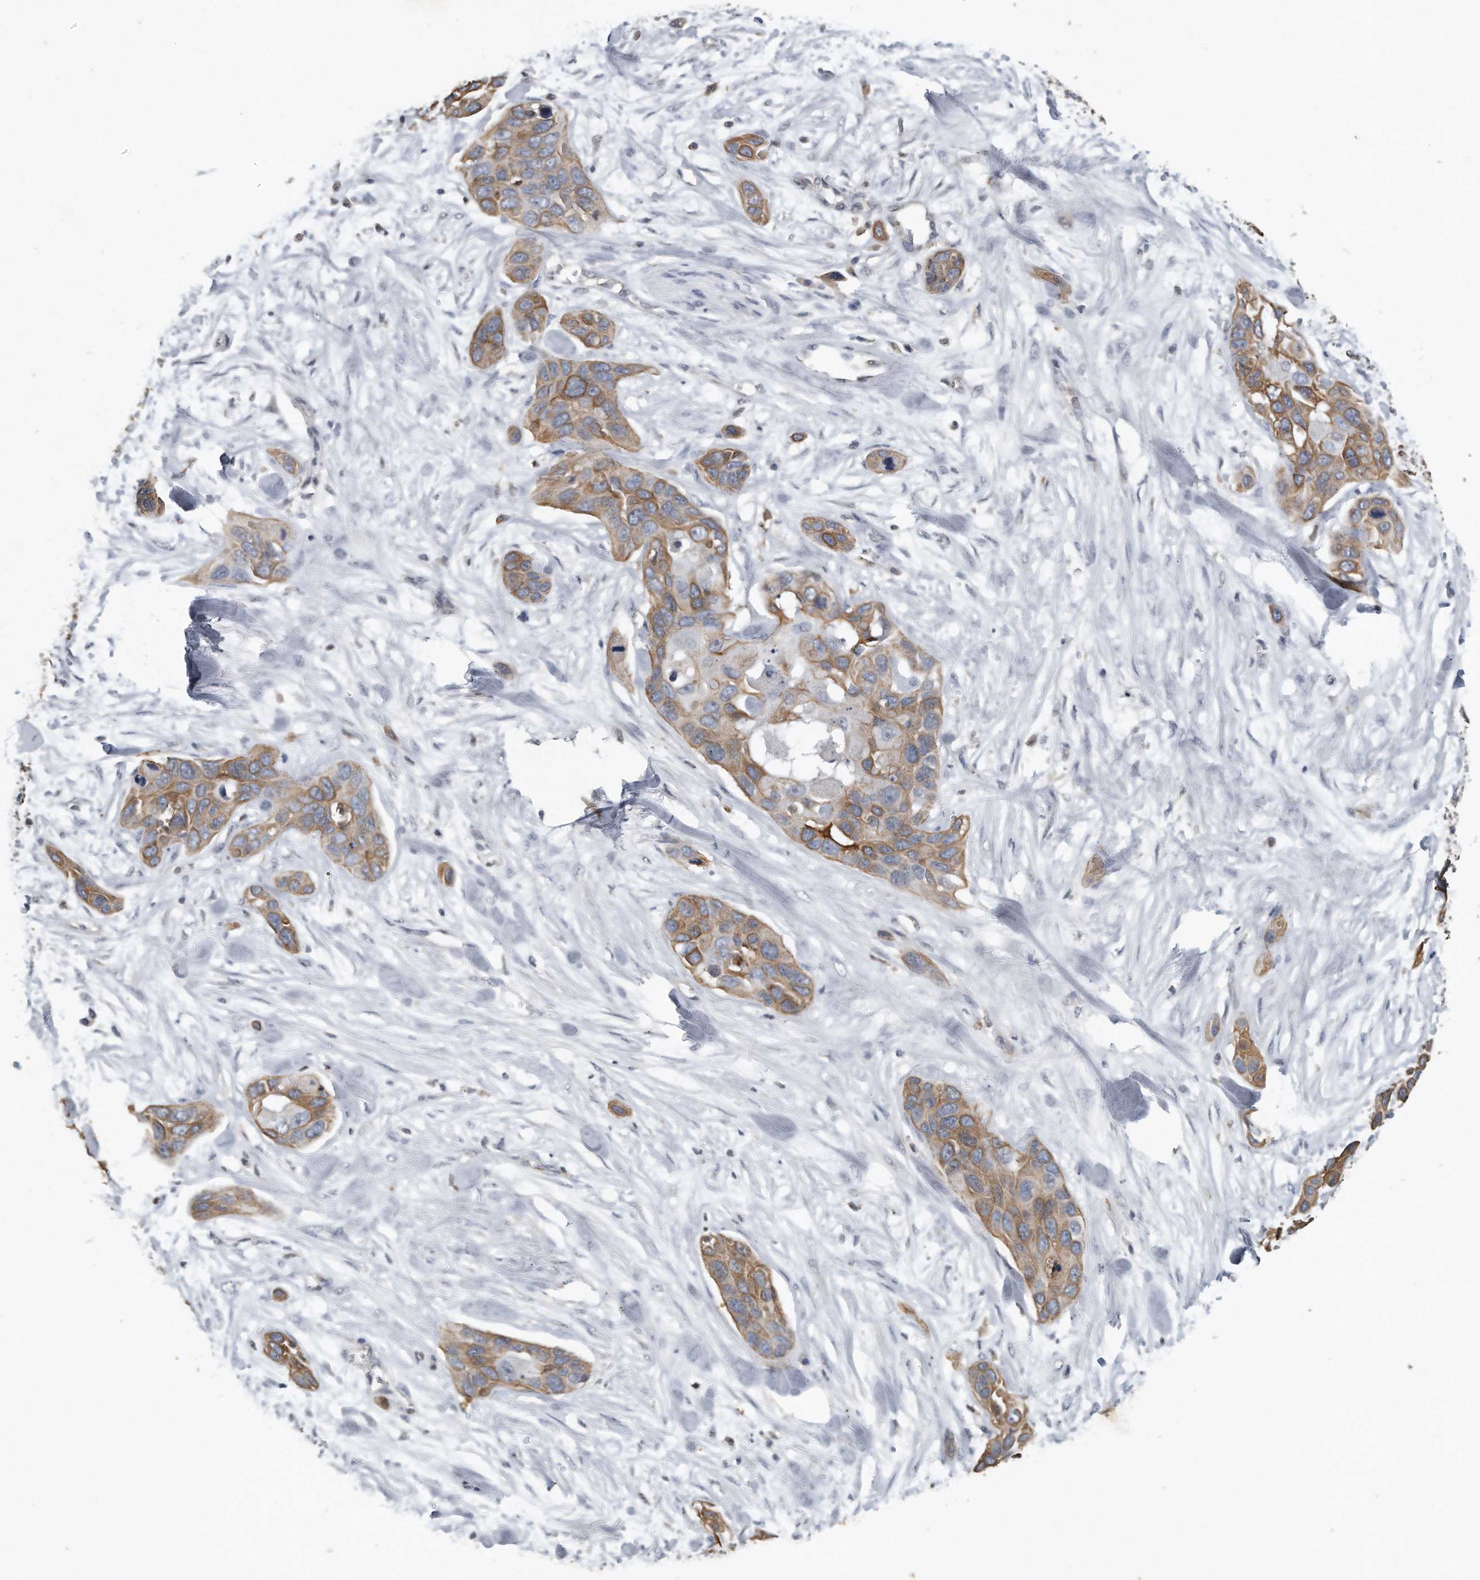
{"staining": {"intensity": "moderate", "quantity": ">75%", "location": "cytoplasmic/membranous"}, "tissue": "pancreatic cancer", "cell_type": "Tumor cells", "image_type": "cancer", "snomed": [{"axis": "morphology", "description": "Adenocarcinoma, NOS"}, {"axis": "topography", "description": "Pancreas"}], "caption": "Immunohistochemical staining of human pancreatic cancer exhibits medium levels of moderate cytoplasmic/membranous expression in about >75% of tumor cells.", "gene": "CAMK1", "patient": {"sex": "female", "age": 60}}